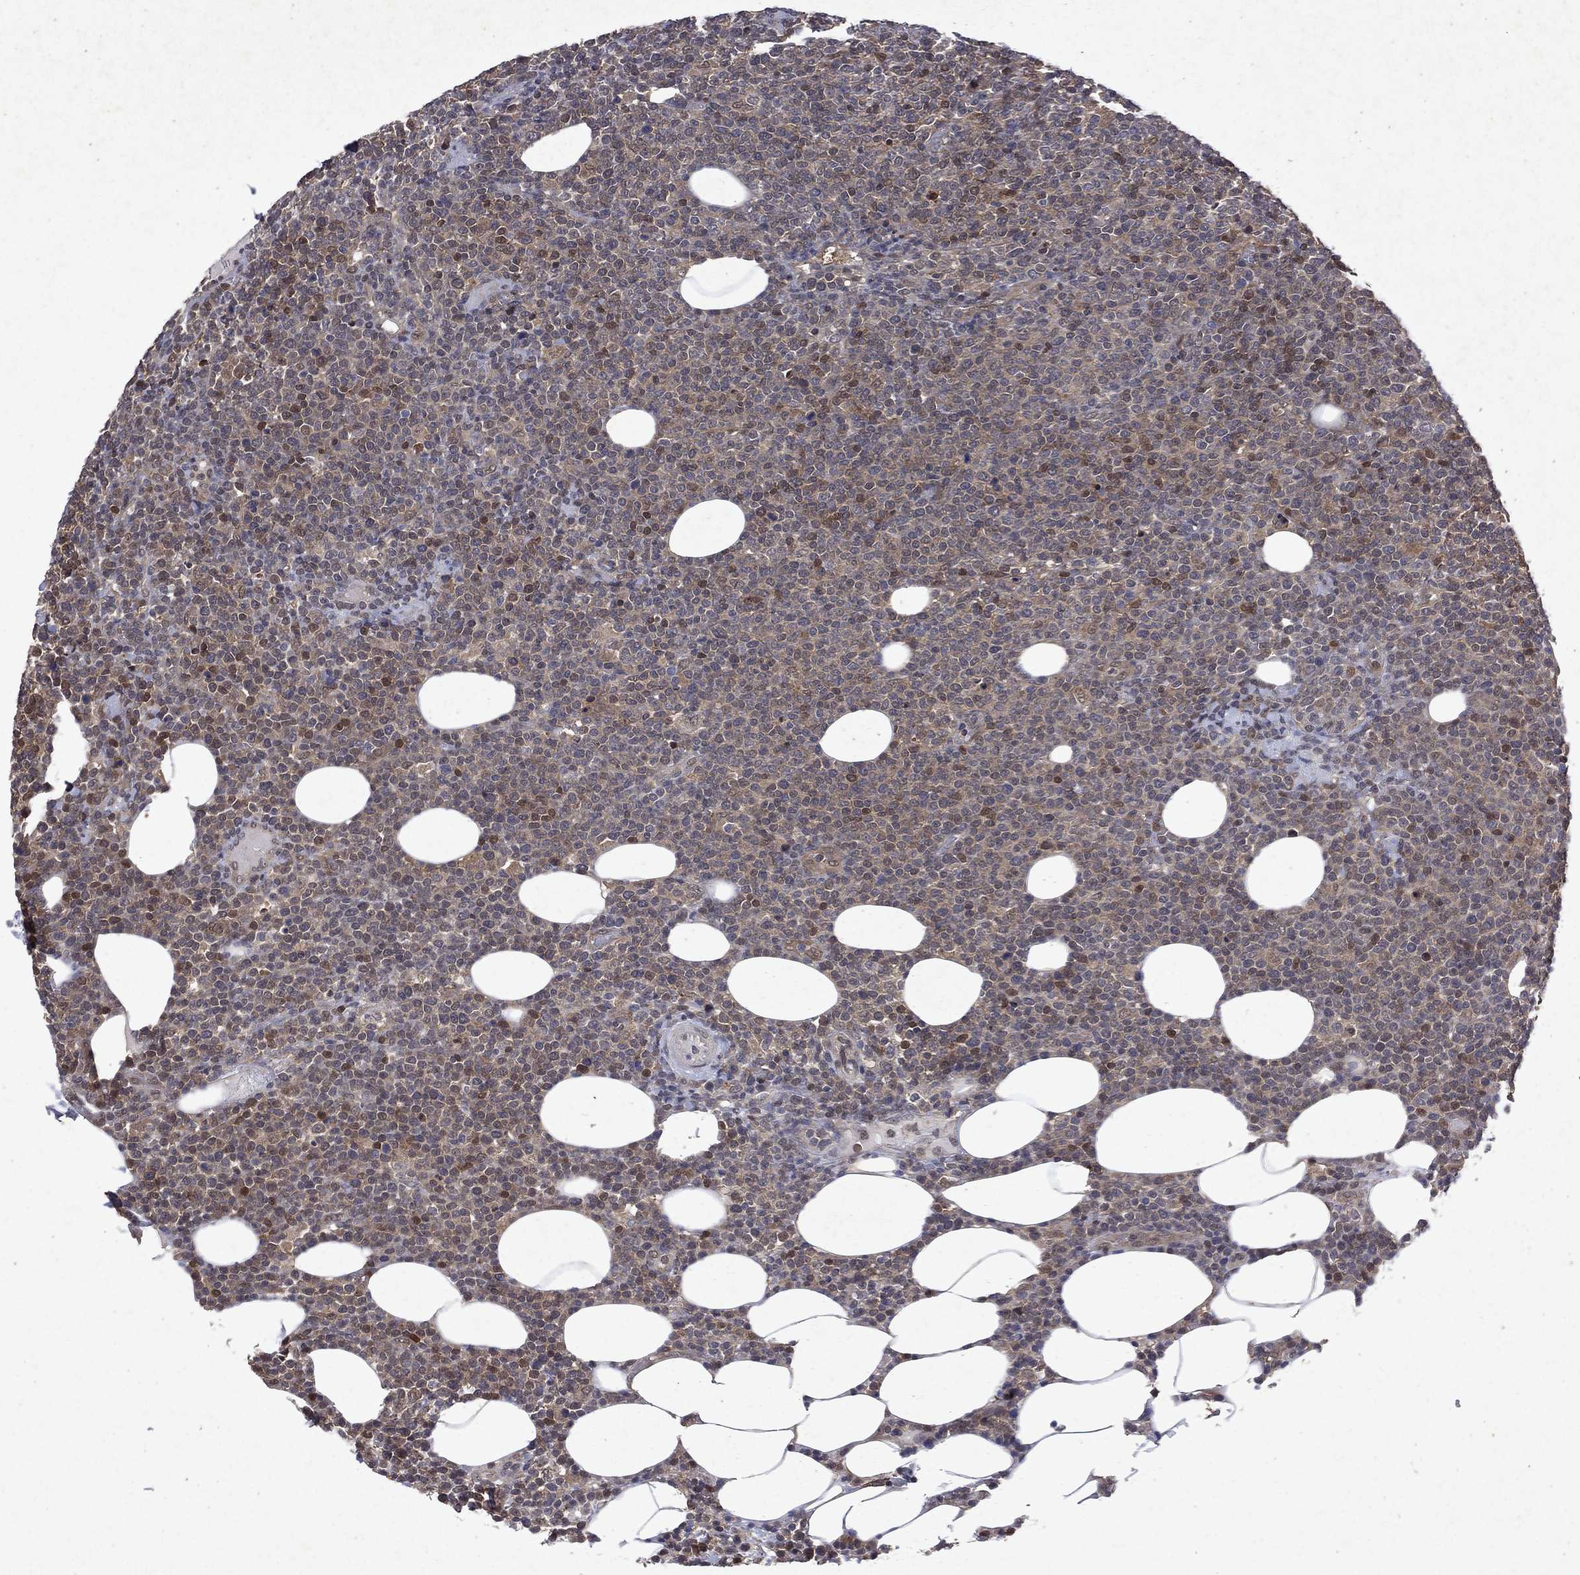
{"staining": {"intensity": "weak", "quantity": "<25%", "location": "cytoplasmic/membranous,nuclear"}, "tissue": "lymphoma", "cell_type": "Tumor cells", "image_type": "cancer", "snomed": [{"axis": "morphology", "description": "Malignant lymphoma, non-Hodgkin's type, High grade"}, {"axis": "topography", "description": "Lymph node"}], "caption": "DAB immunohistochemical staining of high-grade malignant lymphoma, non-Hodgkin's type reveals no significant positivity in tumor cells.", "gene": "MTAP", "patient": {"sex": "male", "age": 61}}